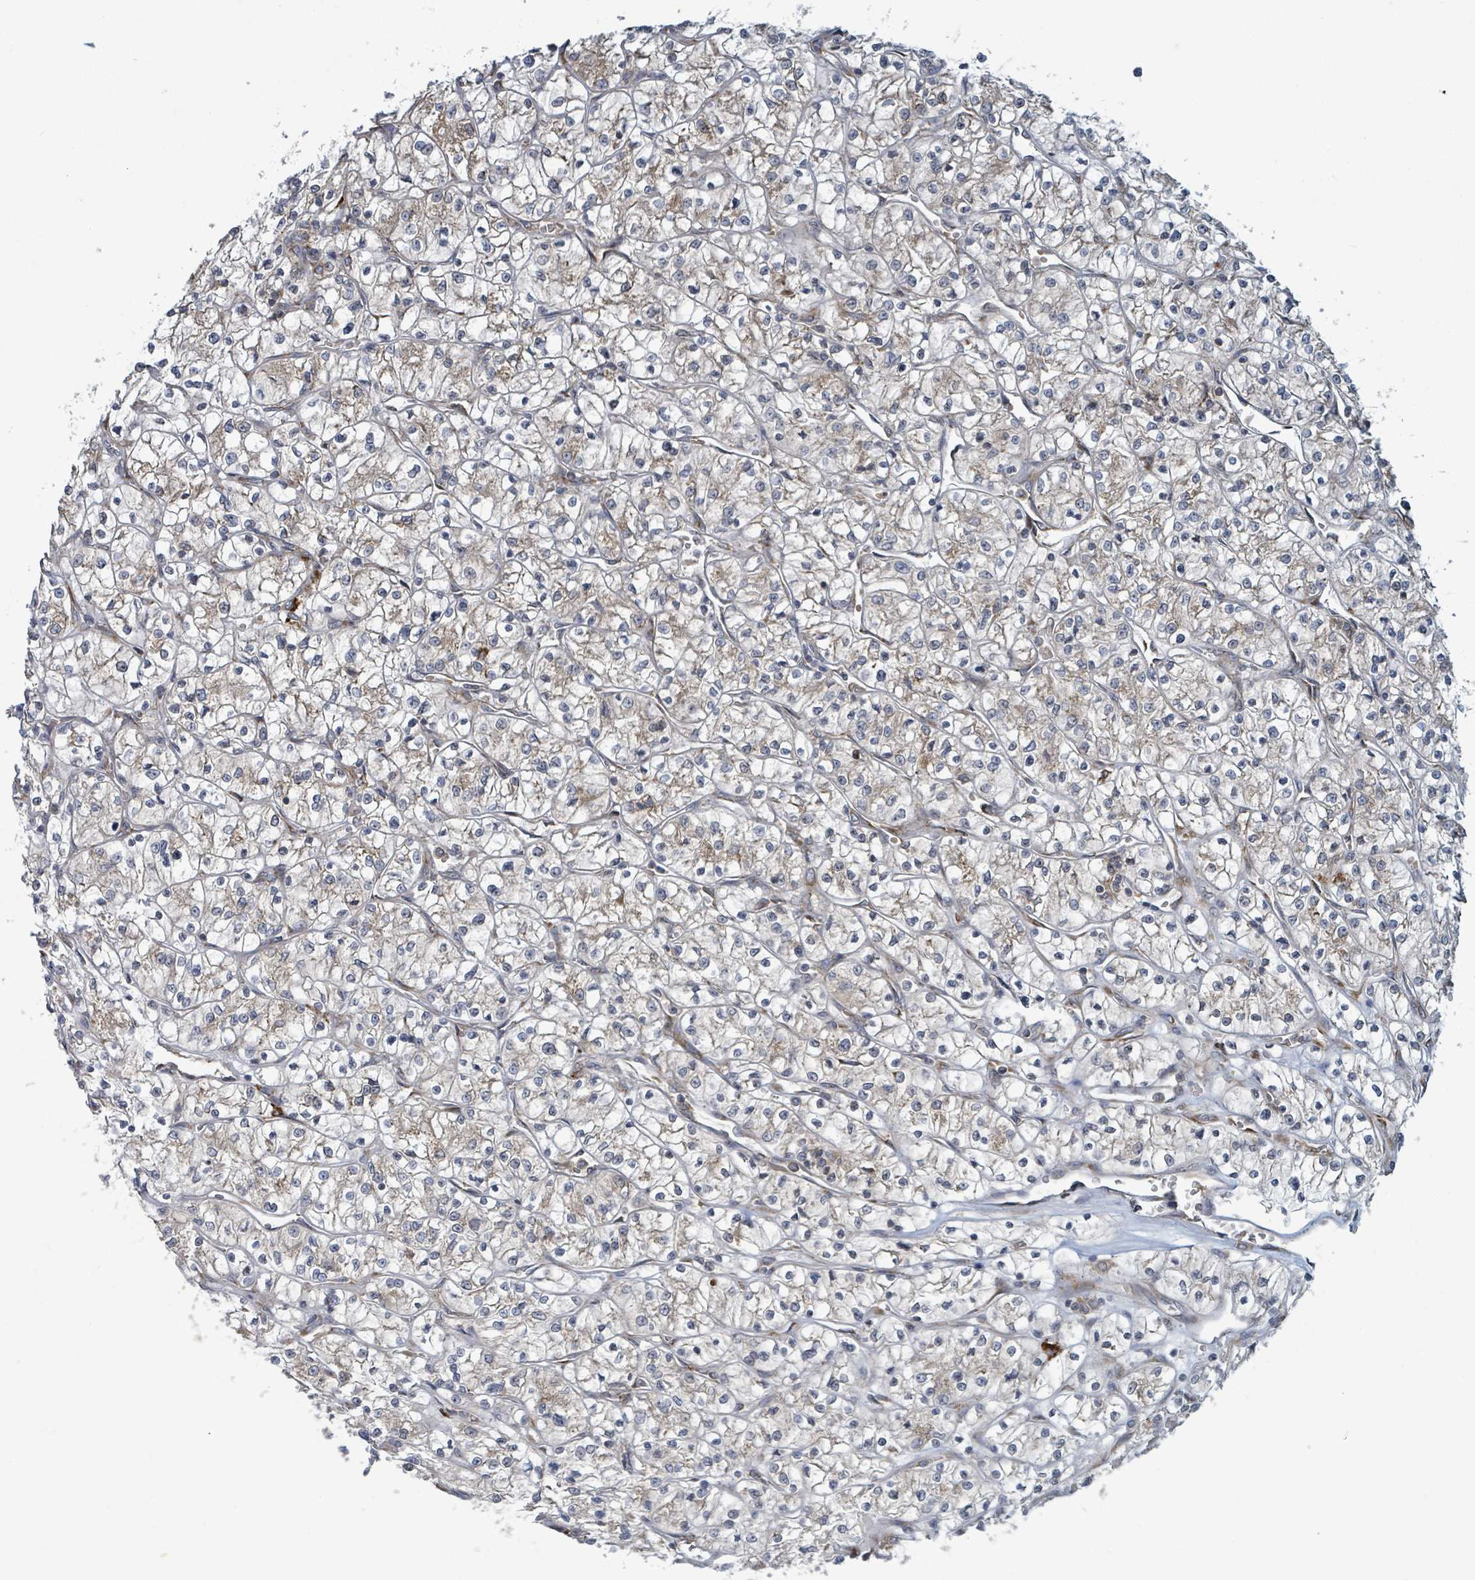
{"staining": {"intensity": "negative", "quantity": "none", "location": "none"}, "tissue": "renal cancer", "cell_type": "Tumor cells", "image_type": "cancer", "snomed": [{"axis": "morphology", "description": "Adenocarcinoma, NOS"}, {"axis": "topography", "description": "Kidney"}], "caption": "Tumor cells show no significant protein staining in renal cancer (adenocarcinoma).", "gene": "OR51E1", "patient": {"sex": "female", "age": 64}}